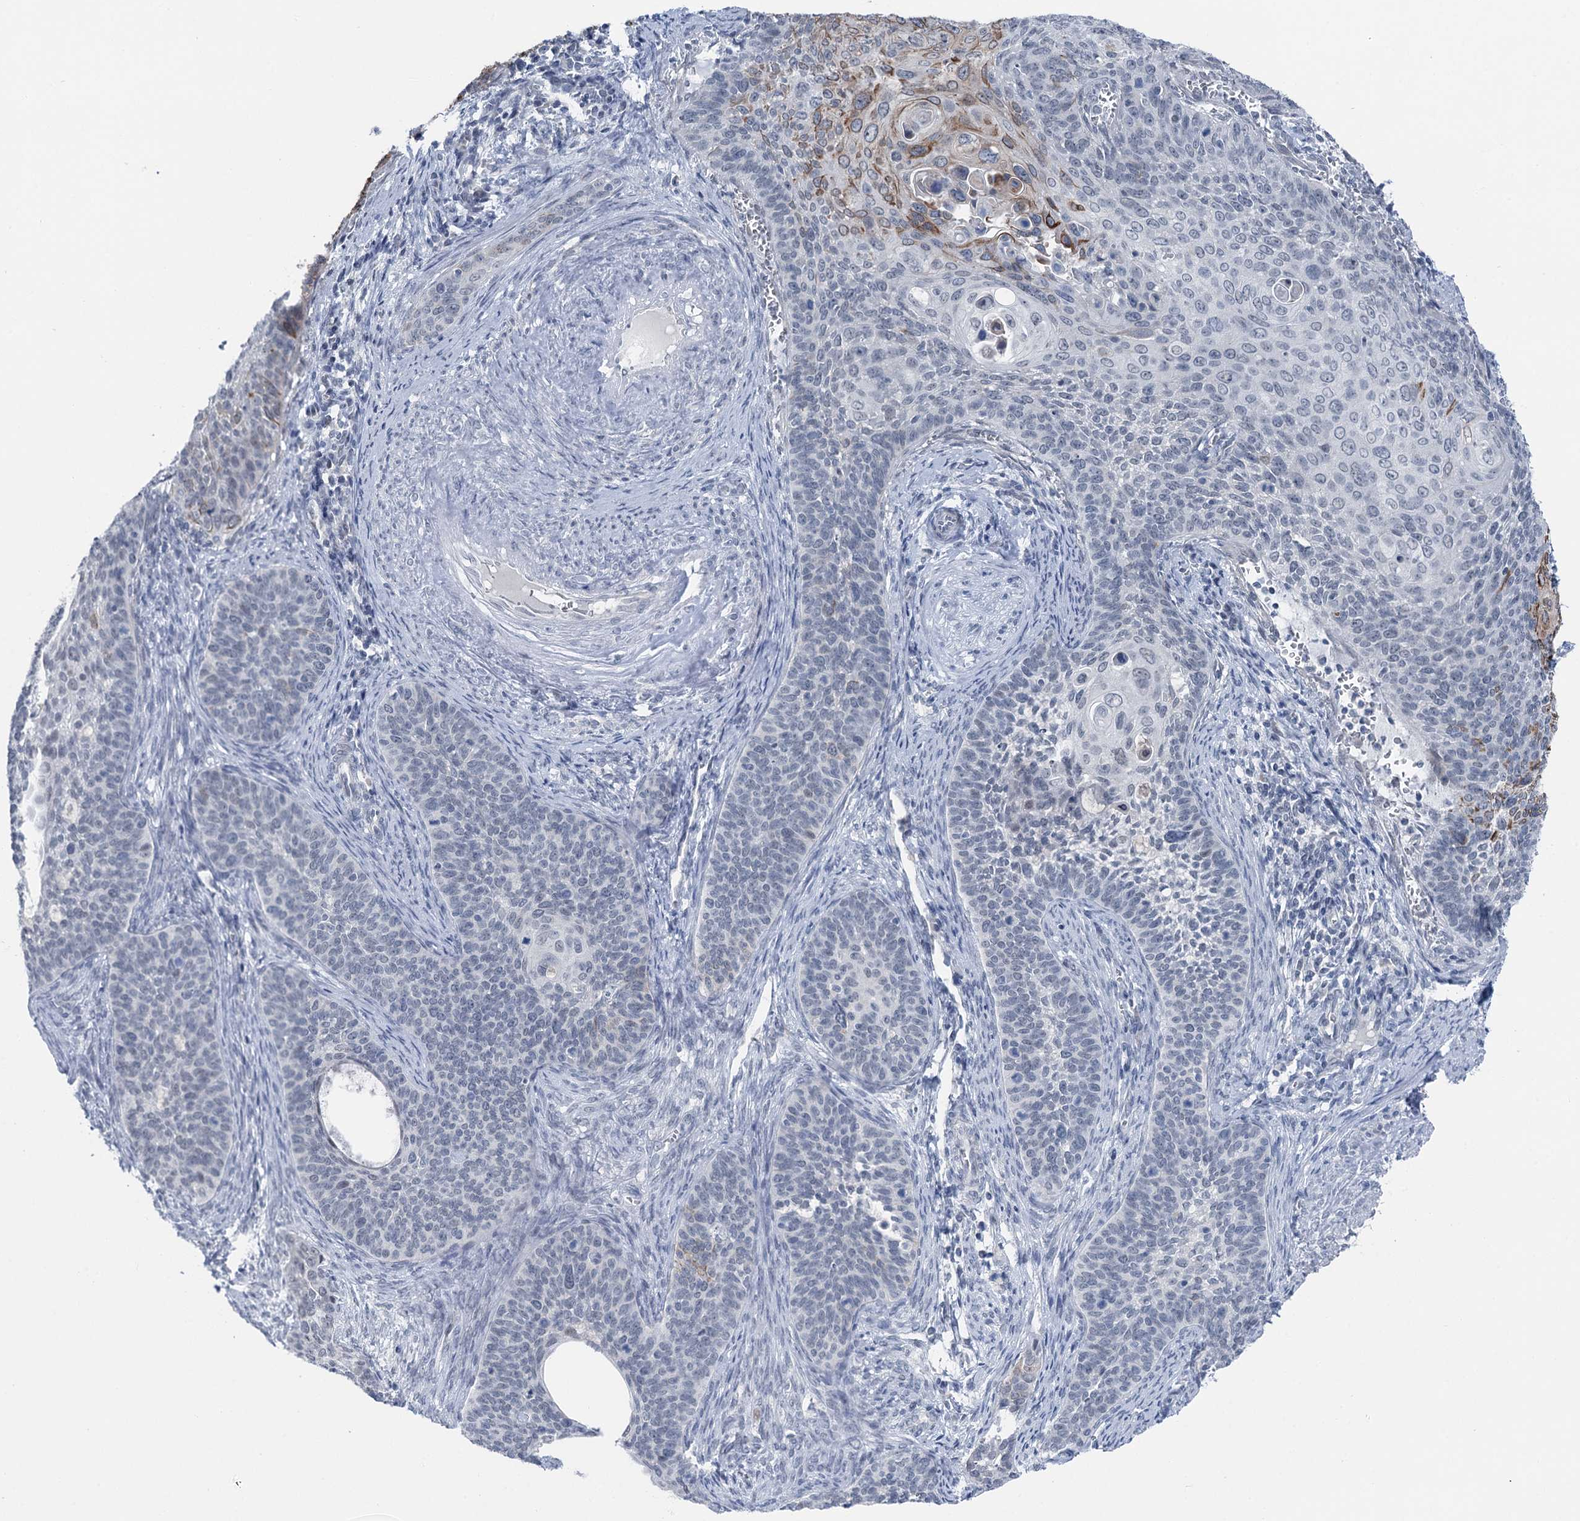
{"staining": {"intensity": "moderate", "quantity": "25%-75%", "location": "cytoplasmic/membranous"}, "tissue": "cervical cancer", "cell_type": "Tumor cells", "image_type": "cancer", "snomed": [{"axis": "morphology", "description": "Squamous cell carcinoma, NOS"}, {"axis": "topography", "description": "Cervix"}], "caption": "An image of squamous cell carcinoma (cervical) stained for a protein displays moderate cytoplasmic/membranous brown staining in tumor cells.", "gene": "STEEP1", "patient": {"sex": "female", "age": 33}}